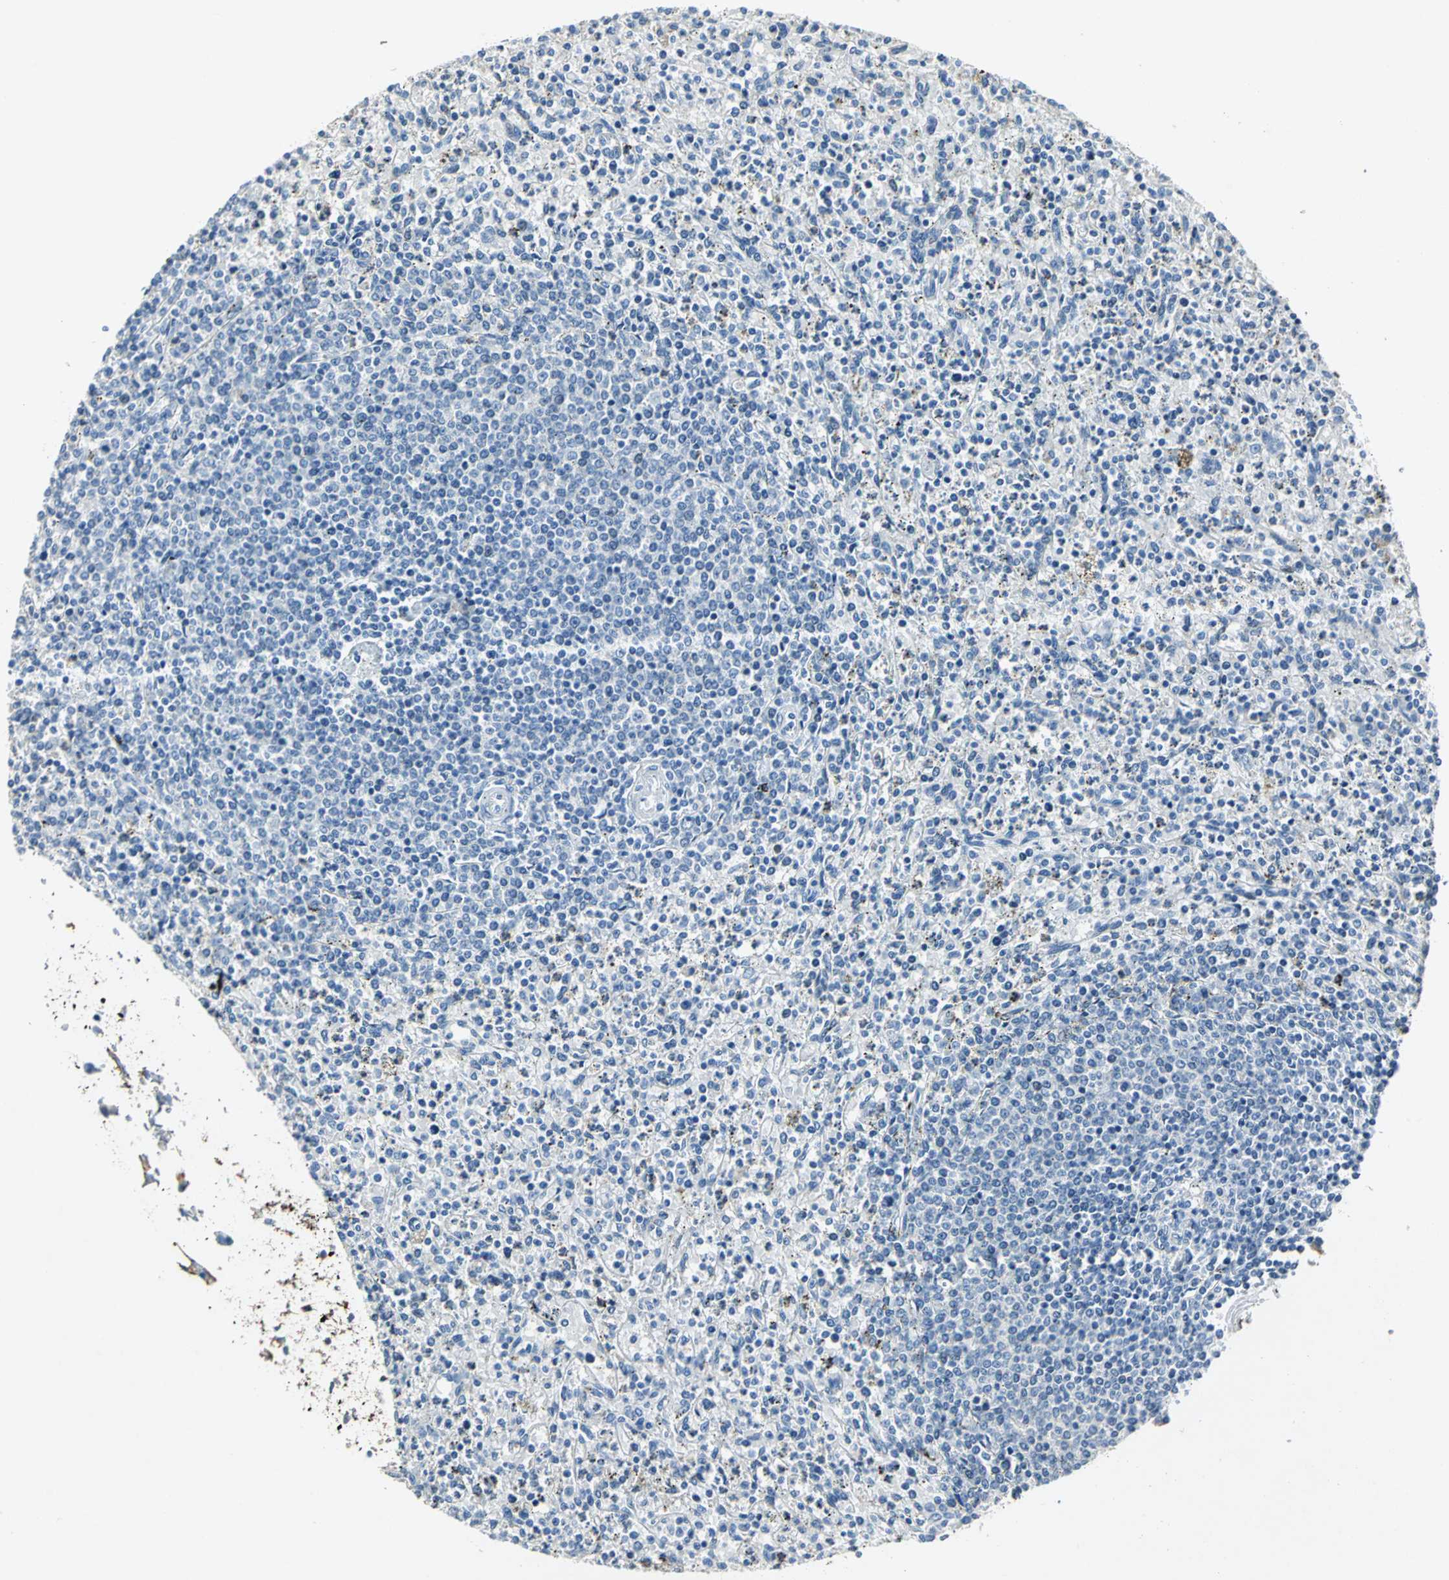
{"staining": {"intensity": "negative", "quantity": "none", "location": "none"}, "tissue": "spleen", "cell_type": "Cells in red pulp", "image_type": "normal", "snomed": [{"axis": "morphology", "description": "Normal tissue, NOS"}, {"axis": "topography", "description": "Spleen"}], "caption": "Image shows no significant protein positivity in cells in red pulp of unremarkable spleen.", "gene": "EFNB3", "patient": {"sex": "male", "age": 72}}